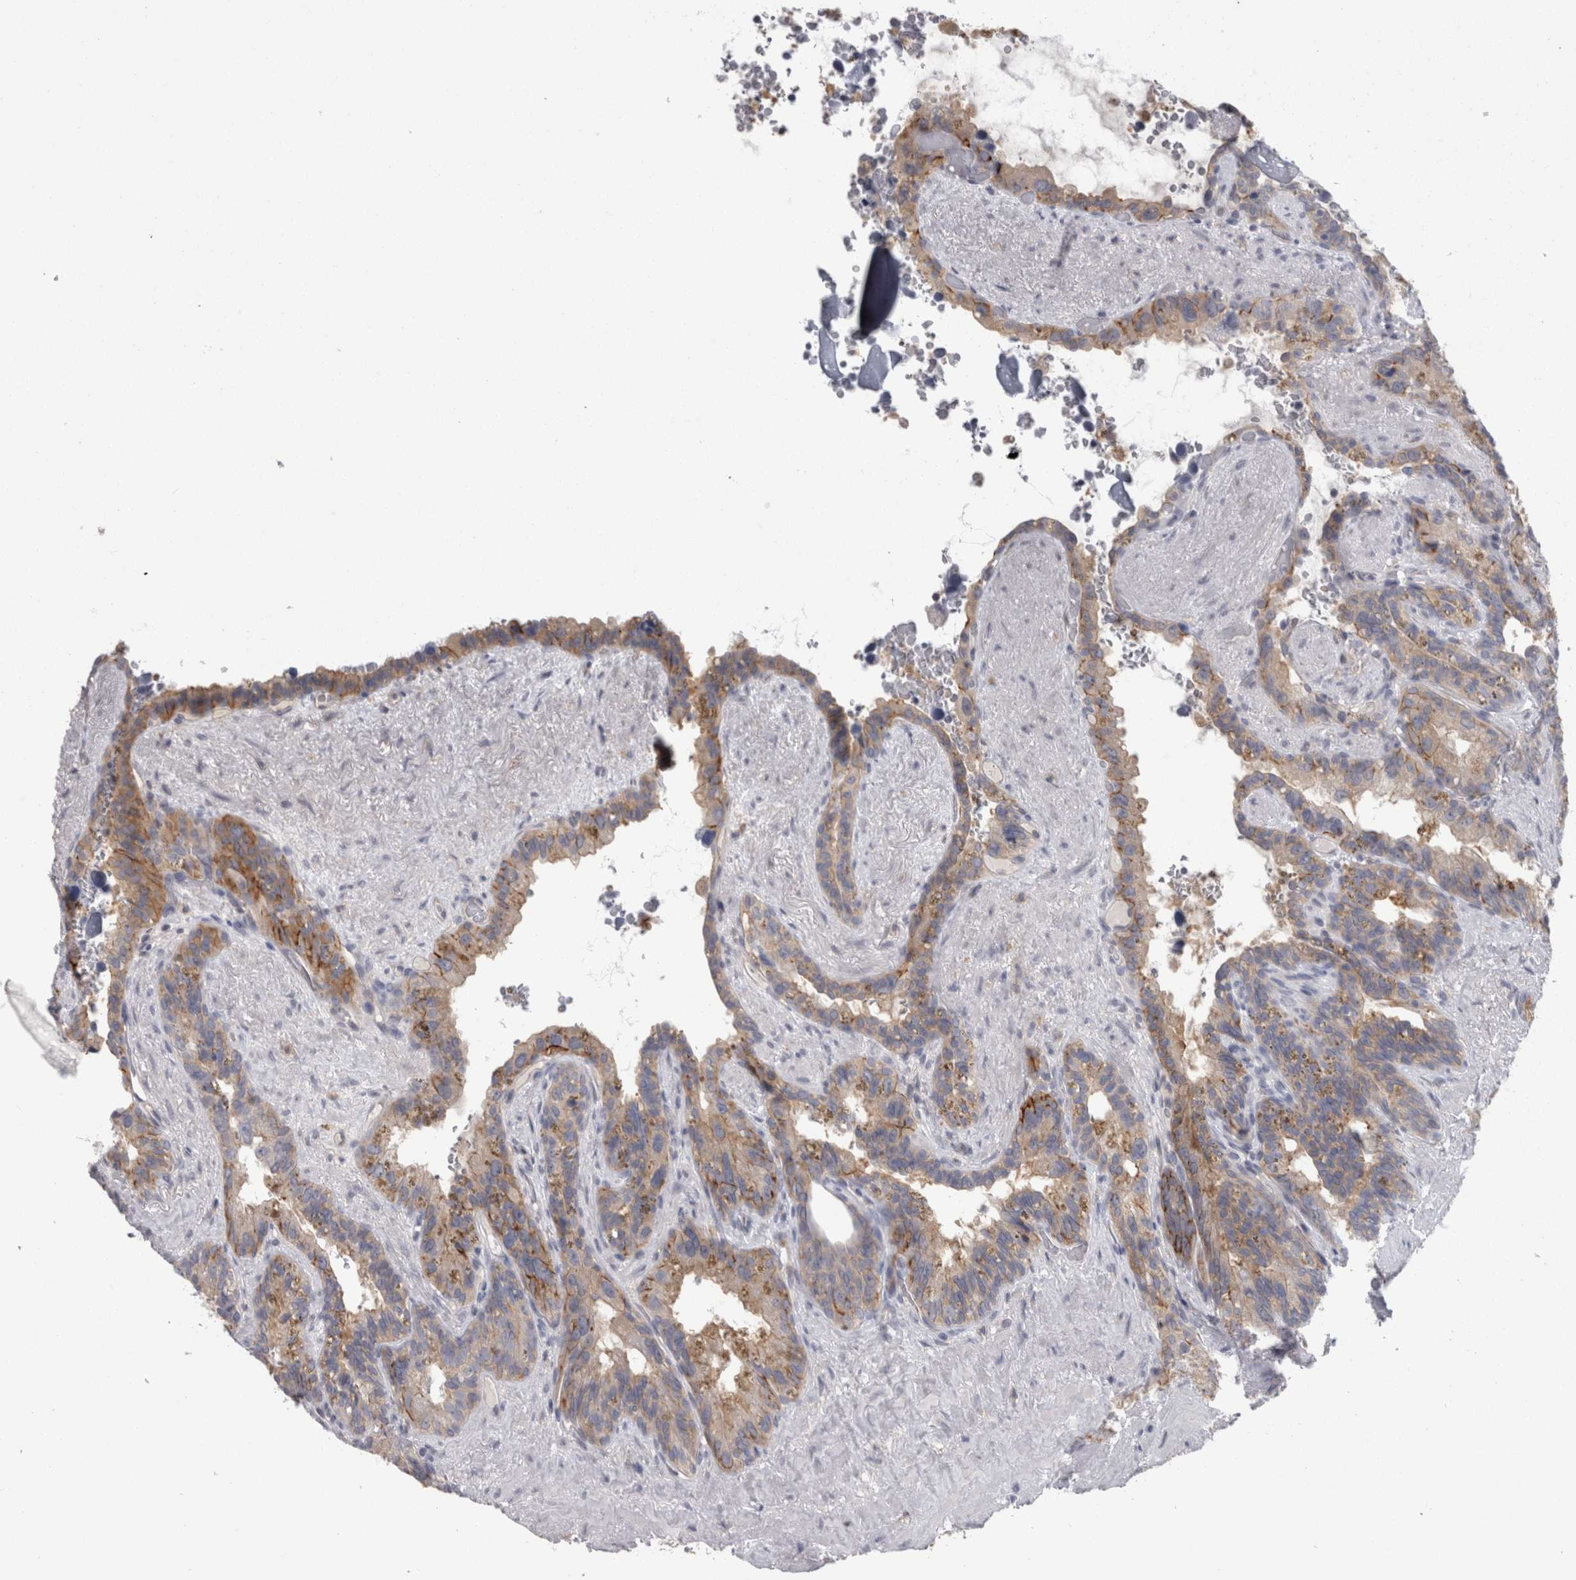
{"staining": {"intensity": "moderate", "quantity": "25%-75%", "location": "cytoplasmic/membranous"}, "tissue": "seminal vesicle", "cell_type": "Glandular cells", "image_type": "normal", "snomed": [{"axis": "morphology", "description": "Normal tissue, NOS"}, {"axis": "topography", "description": "Seminal veicle"}], "caption": "Protein expression analysis of benign seminal vesicle shows moderate cytoplasmic/membranous staining in about 25%-75% of glandular cells.", "gene": "LYZL6", "patient": {"sex": "male", "age": 80}}